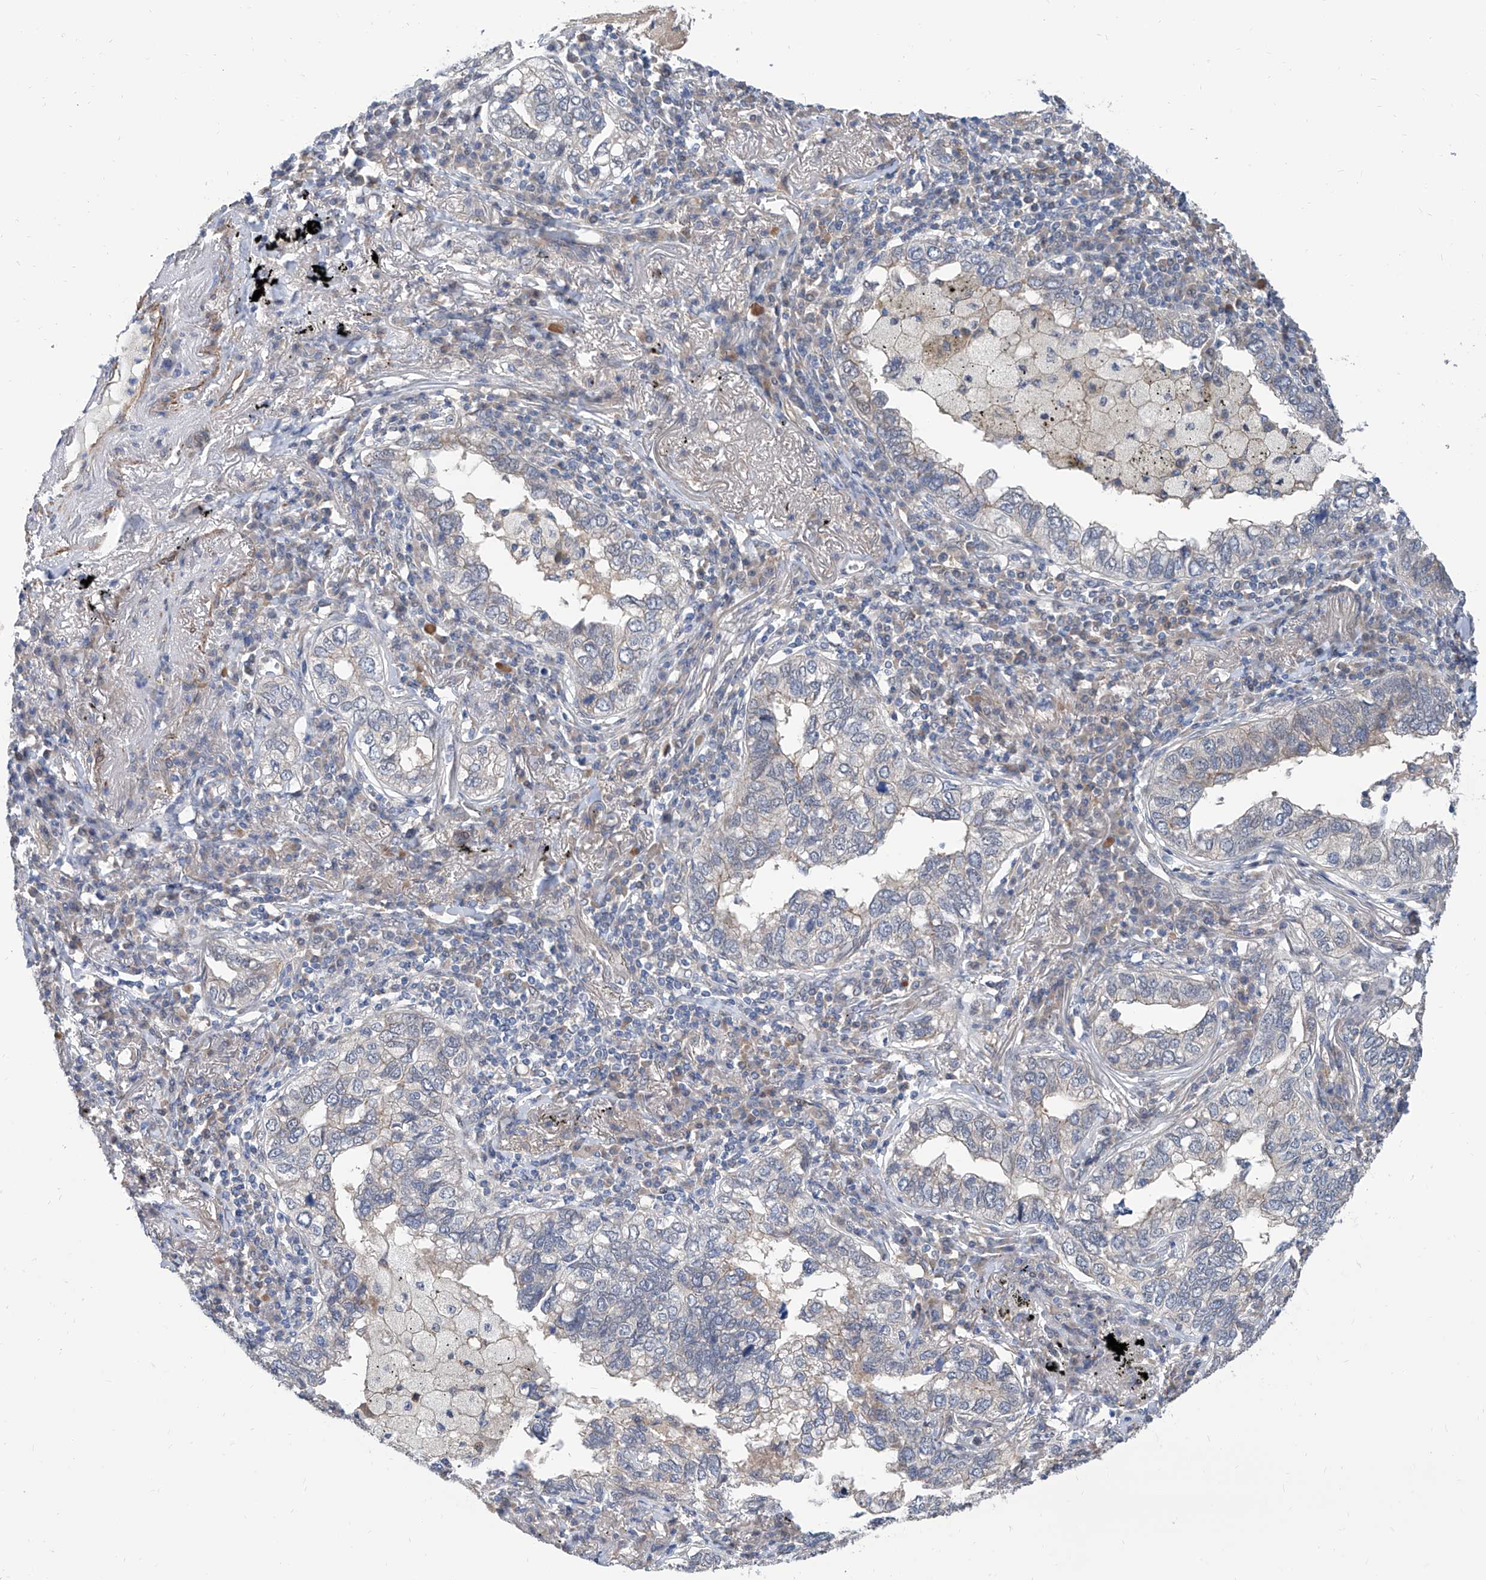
{"staining": {"intensity": "negative", "quantity": "none", "location": "none"}, "tissue": "lung cancer", "cell_type": "Tumor cells", "image_type": "cancer", "snomed": [{"axis": "morphology", "description": "Adenocarcinoma, NOS"}, {"axis": "topography", "description": "Lung"}], "caption": "Lung adenocarcinoma stained for a protein using immunohistochemistry reveals no staining tumor cells.", "gene": "MAGEE2", "patient": {"sex": "male", "age": 65}}